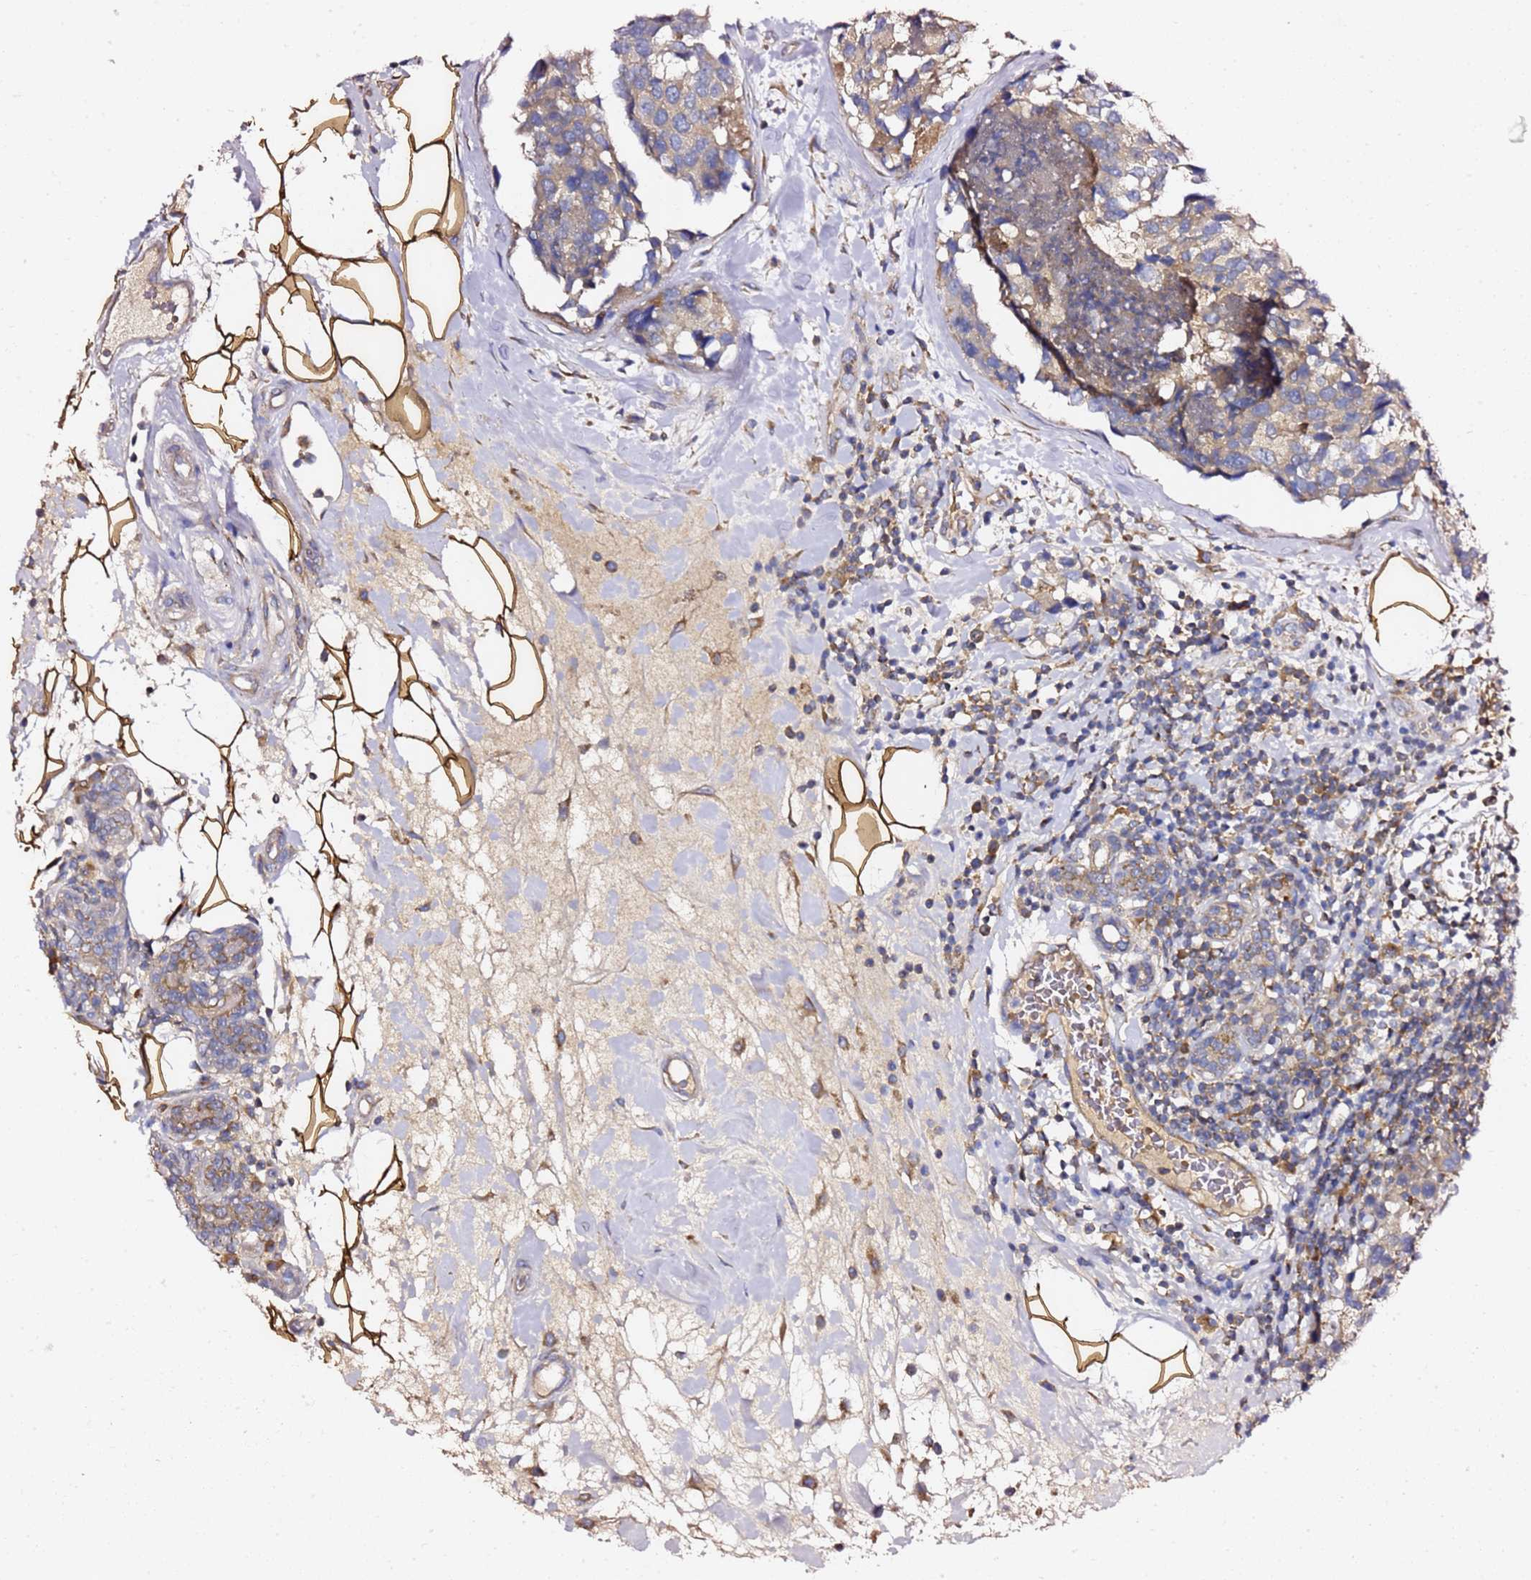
{"staining": {"intensity": "weak", "quantity": "25%-75%", "location": "cytoplasmic/membranous"}, "tissue": "breast cancer", "cell_type": "Tumor cells", "image_type": "cancer", "snomed": [{"axis": "morphology", "description": "Lobular carcinoma"}, {"axis": "topography", "description": "Breast"}], "caption": "Immunohistochemical staining of lobular carcinoma (breast) shows low levels of weak cytoplasmic/membranous expression in approximately 25%-75% of tumor cells. The staining was performed using DAB, with brown indicating positive protein expression. Nuclei are stained blue with hematoxylin.", "gene": "C19orf12", "patient": {"sex": "female", "age": 59}}